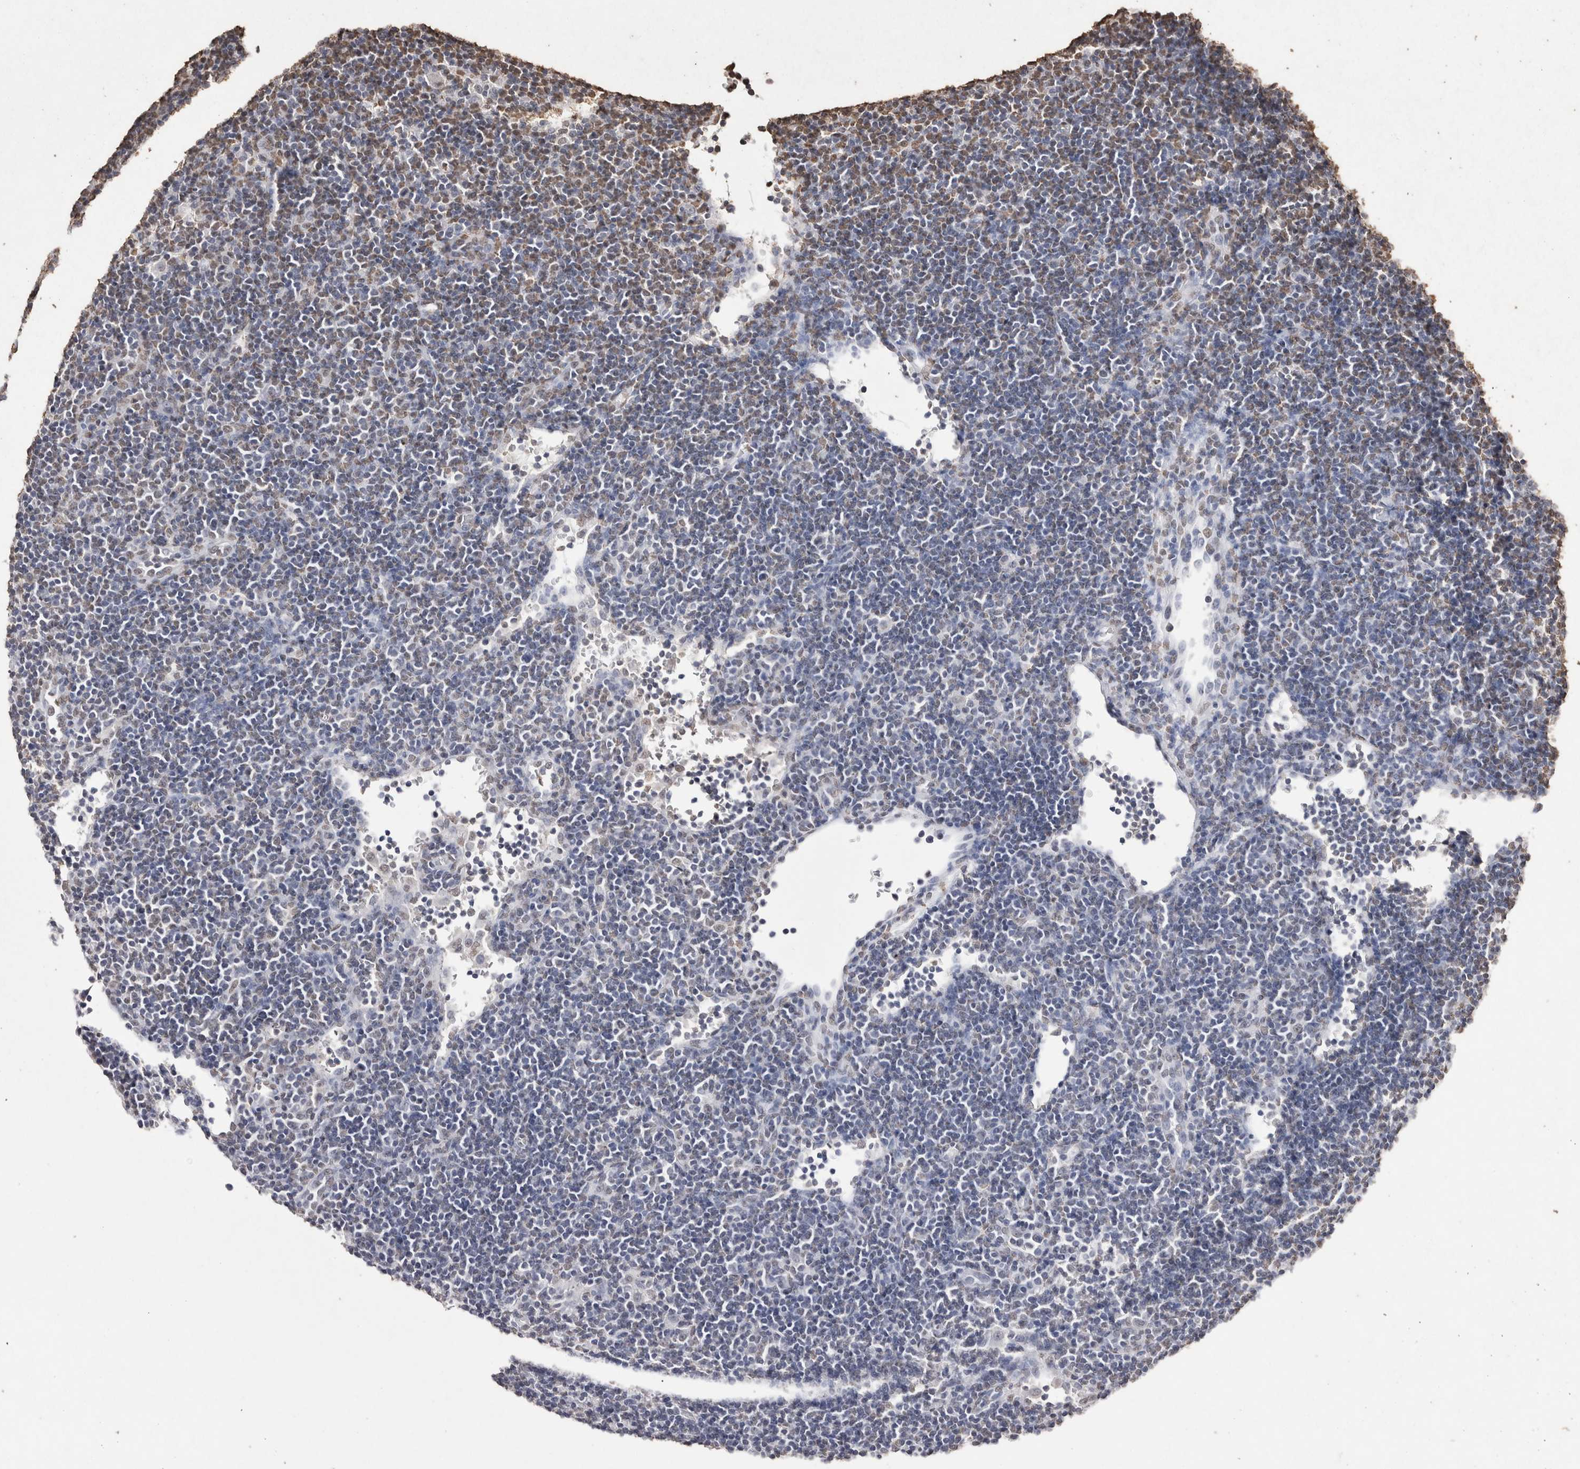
{"staining": {"intensity": "moderate", "quantity": "25%-75%", "location": "nuclear"}, "tissue": "lymphoma", "cell_type": "Tumor cells", "image_type": "cancer", "snomed": [{"axis": "morphology", "description": "Hodgkin's disease, NOS"}, {"axis": "topography", "description": "Lymph node"}], "caption": "This histopathology image demonstrates IHC staining of human lymphoma, with medium moderate nuclear staining in about 25%-75% of tumor cells.", "gene": "POU5F1", "patient": {"sex": "female", "age": 57}}